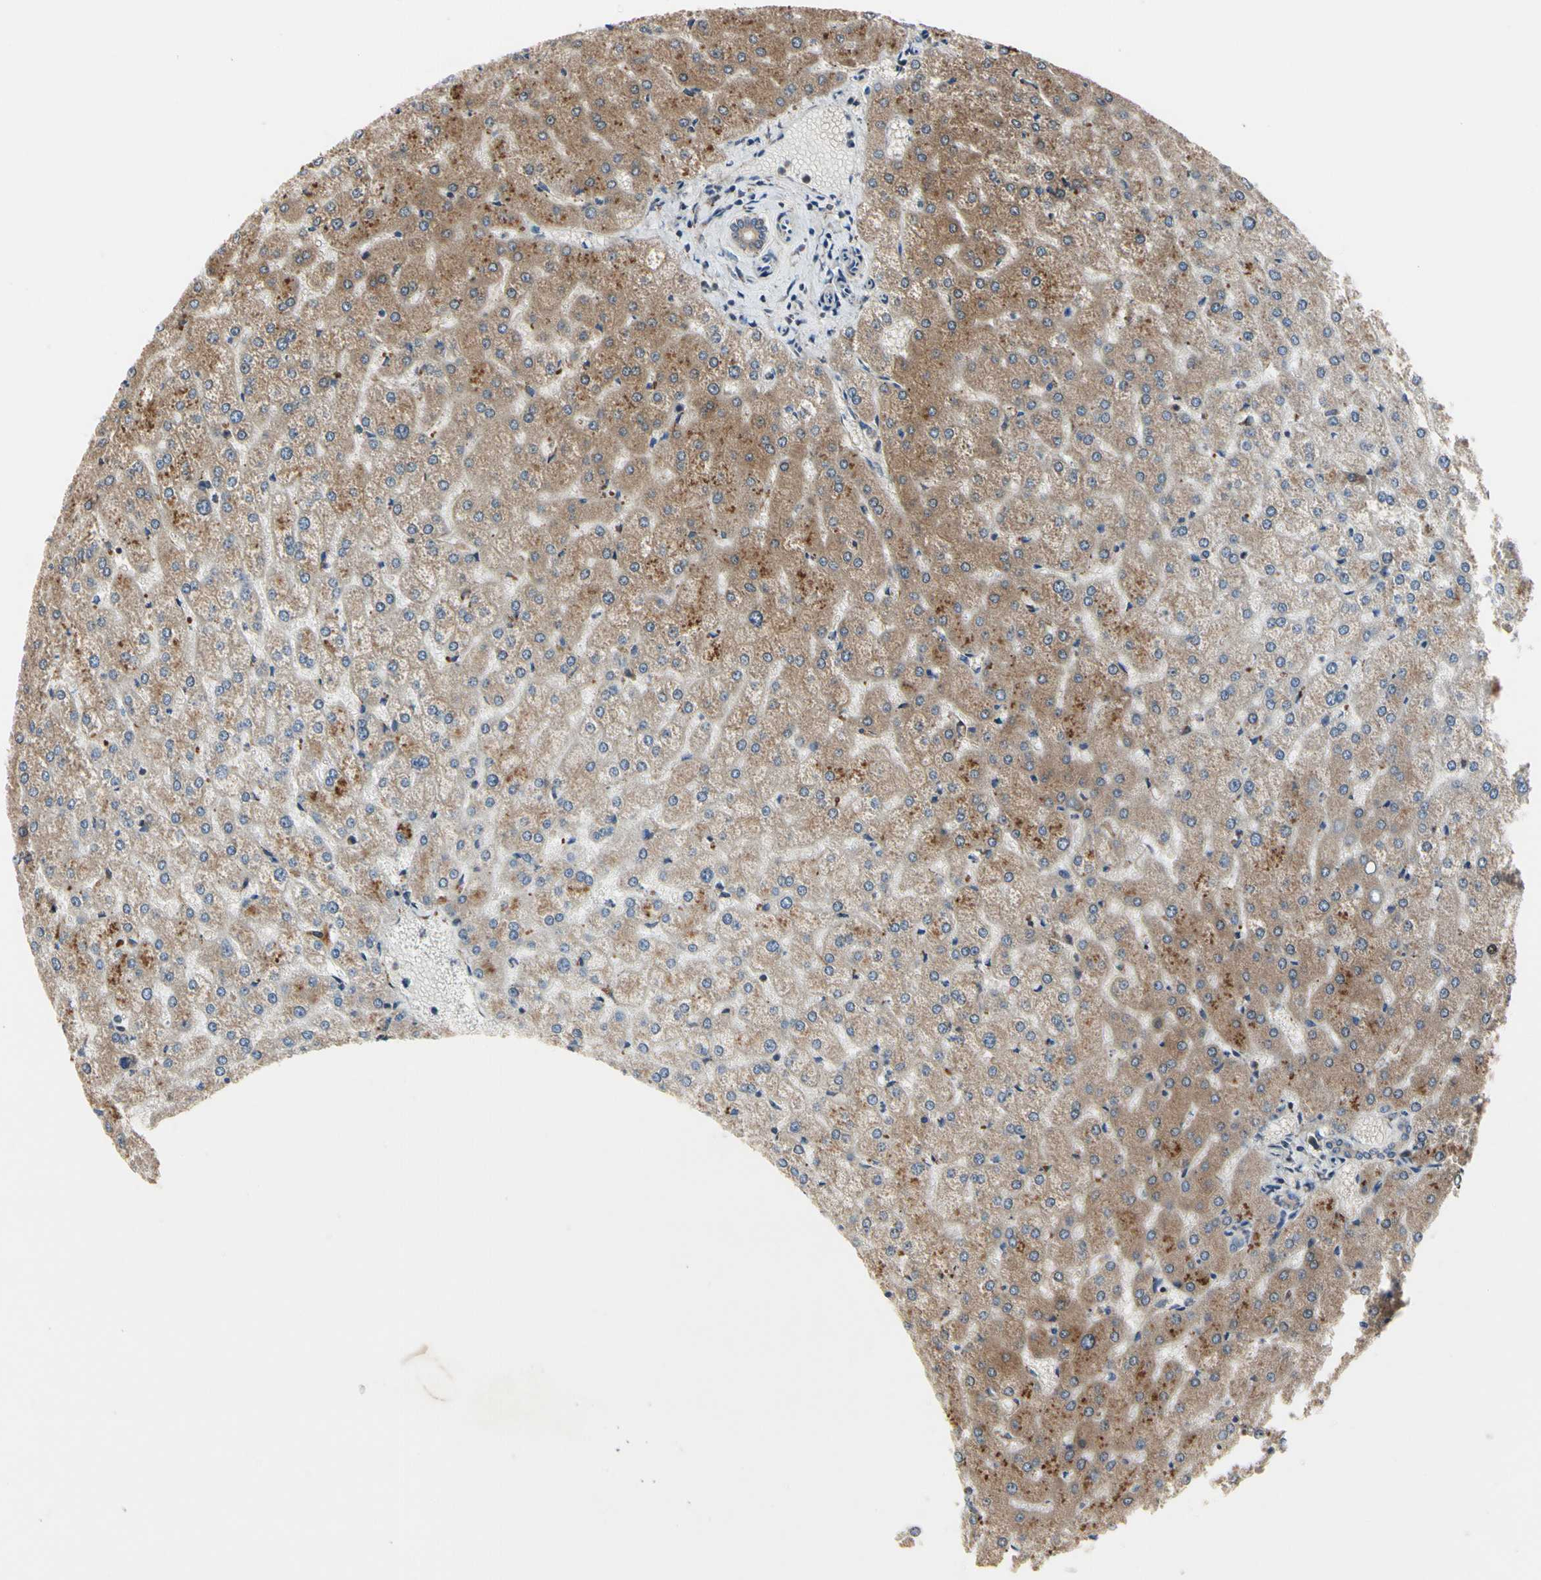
{"staining": {"intensity": "weak", "quantity": ">75%", "location": "cytoplasmic/membranous"}, "tissue": "liver", "cell_type": "Cholangiocytes", "image_type": "normal", "snomed": [{"axis": "morphology", "description": "Normal tissue, NOS"}, {"axis": "topography", "description": "Liver"}], "caption": "Immunohistochemical staining of benign human liver exhibits low levels of weak cytoplasmic/membranous positivity in approximately >75% of cholangiocytes. (DAB IHC, brown staining for protein, blue staining for nuclei).", "gene": "MMEL1", "patient": {"sex": "female", "age": 32}}